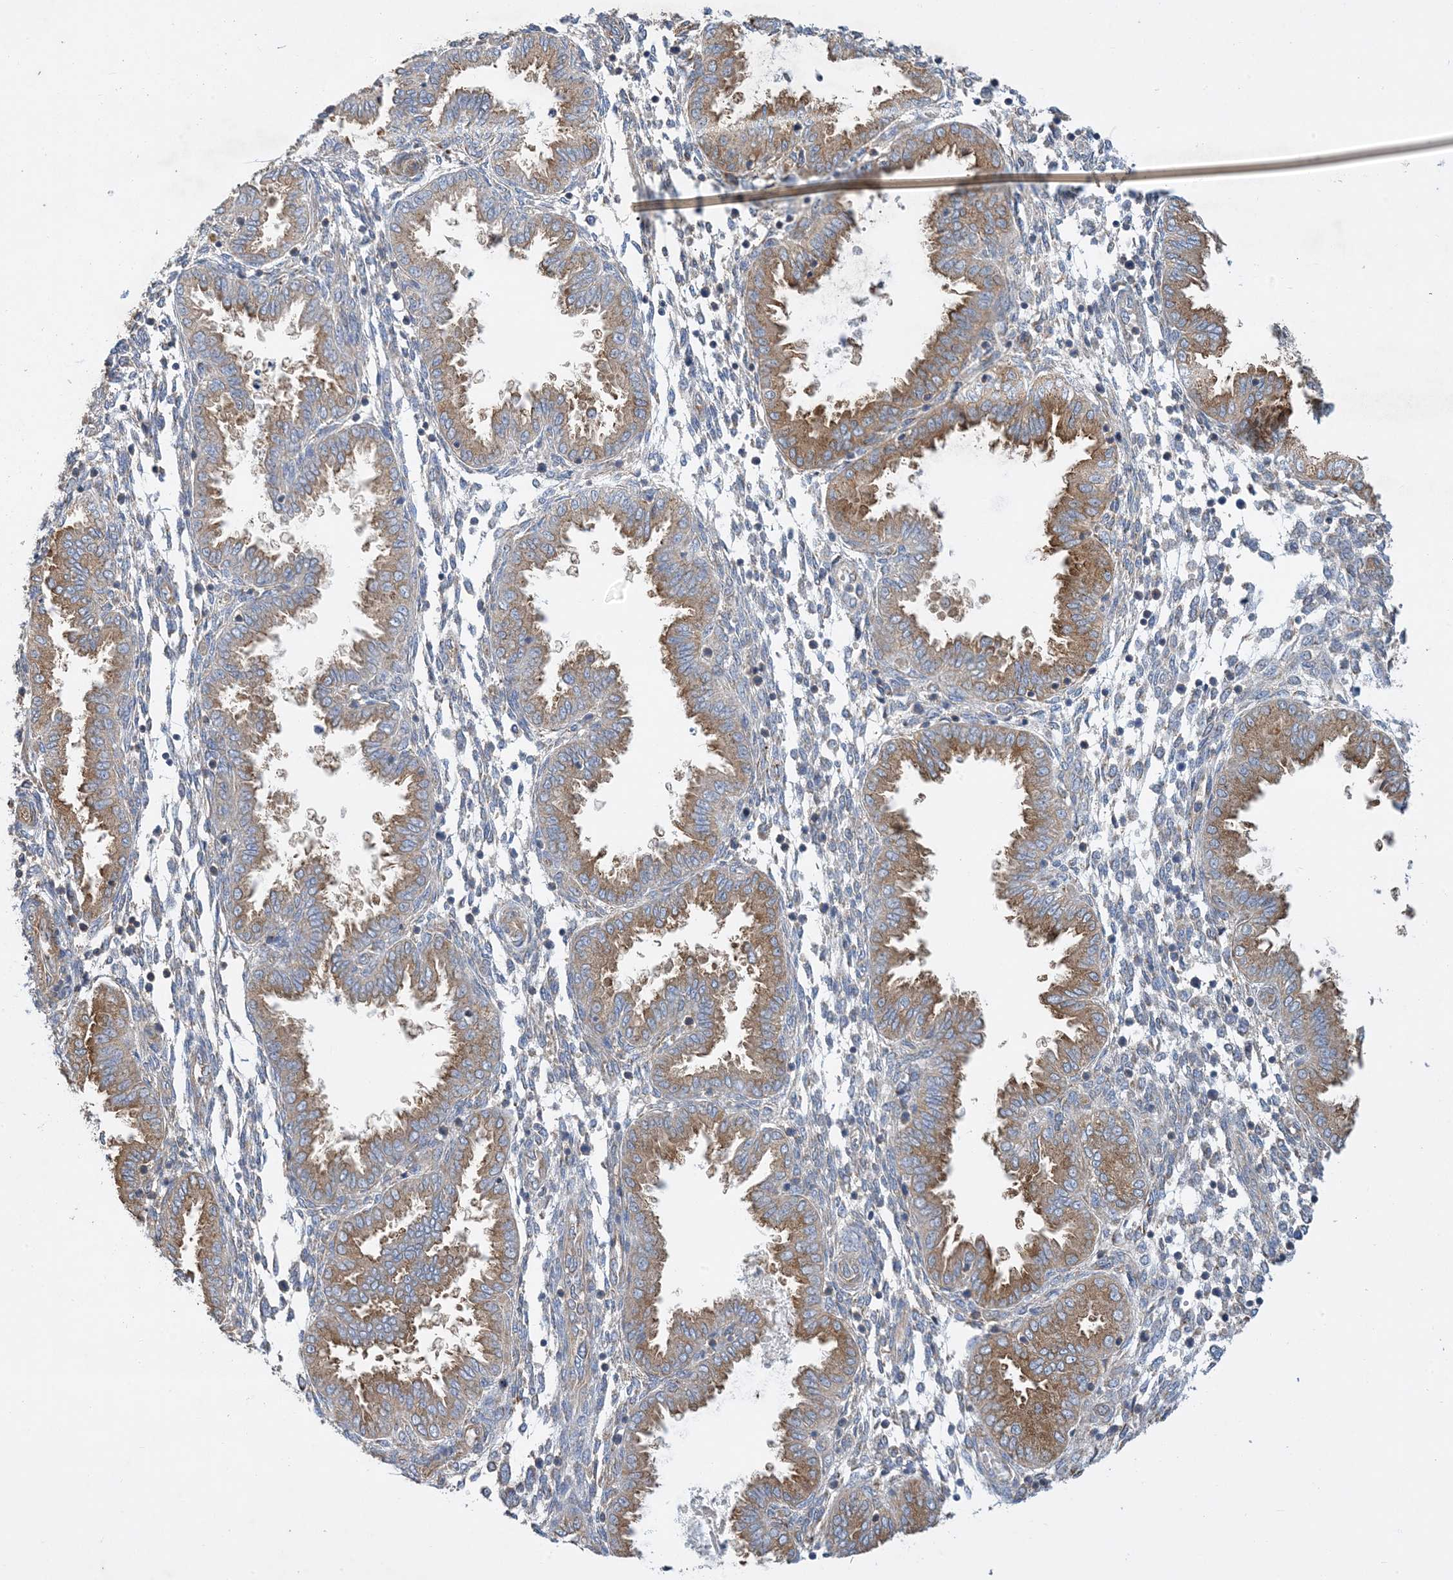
{"staining": {"intensity": "negative", "quantity": "none", "location": "none"}, "tissue": "endometrium", "cell_type": "Cells in endometrial stroma", "image_type": "normal", "snomed": [{"axis": "morphology", "description": "Normal tissue, NOS"}, {"axis": "topography", "description": "Endometrium"}], "caption": "Human endometrium stained for a protein using immunohistochemistry reveals no positivity in cells in endometrial stroma.", "gene": "SIDT1", "patient": {"sex": "female", "age": 33}}